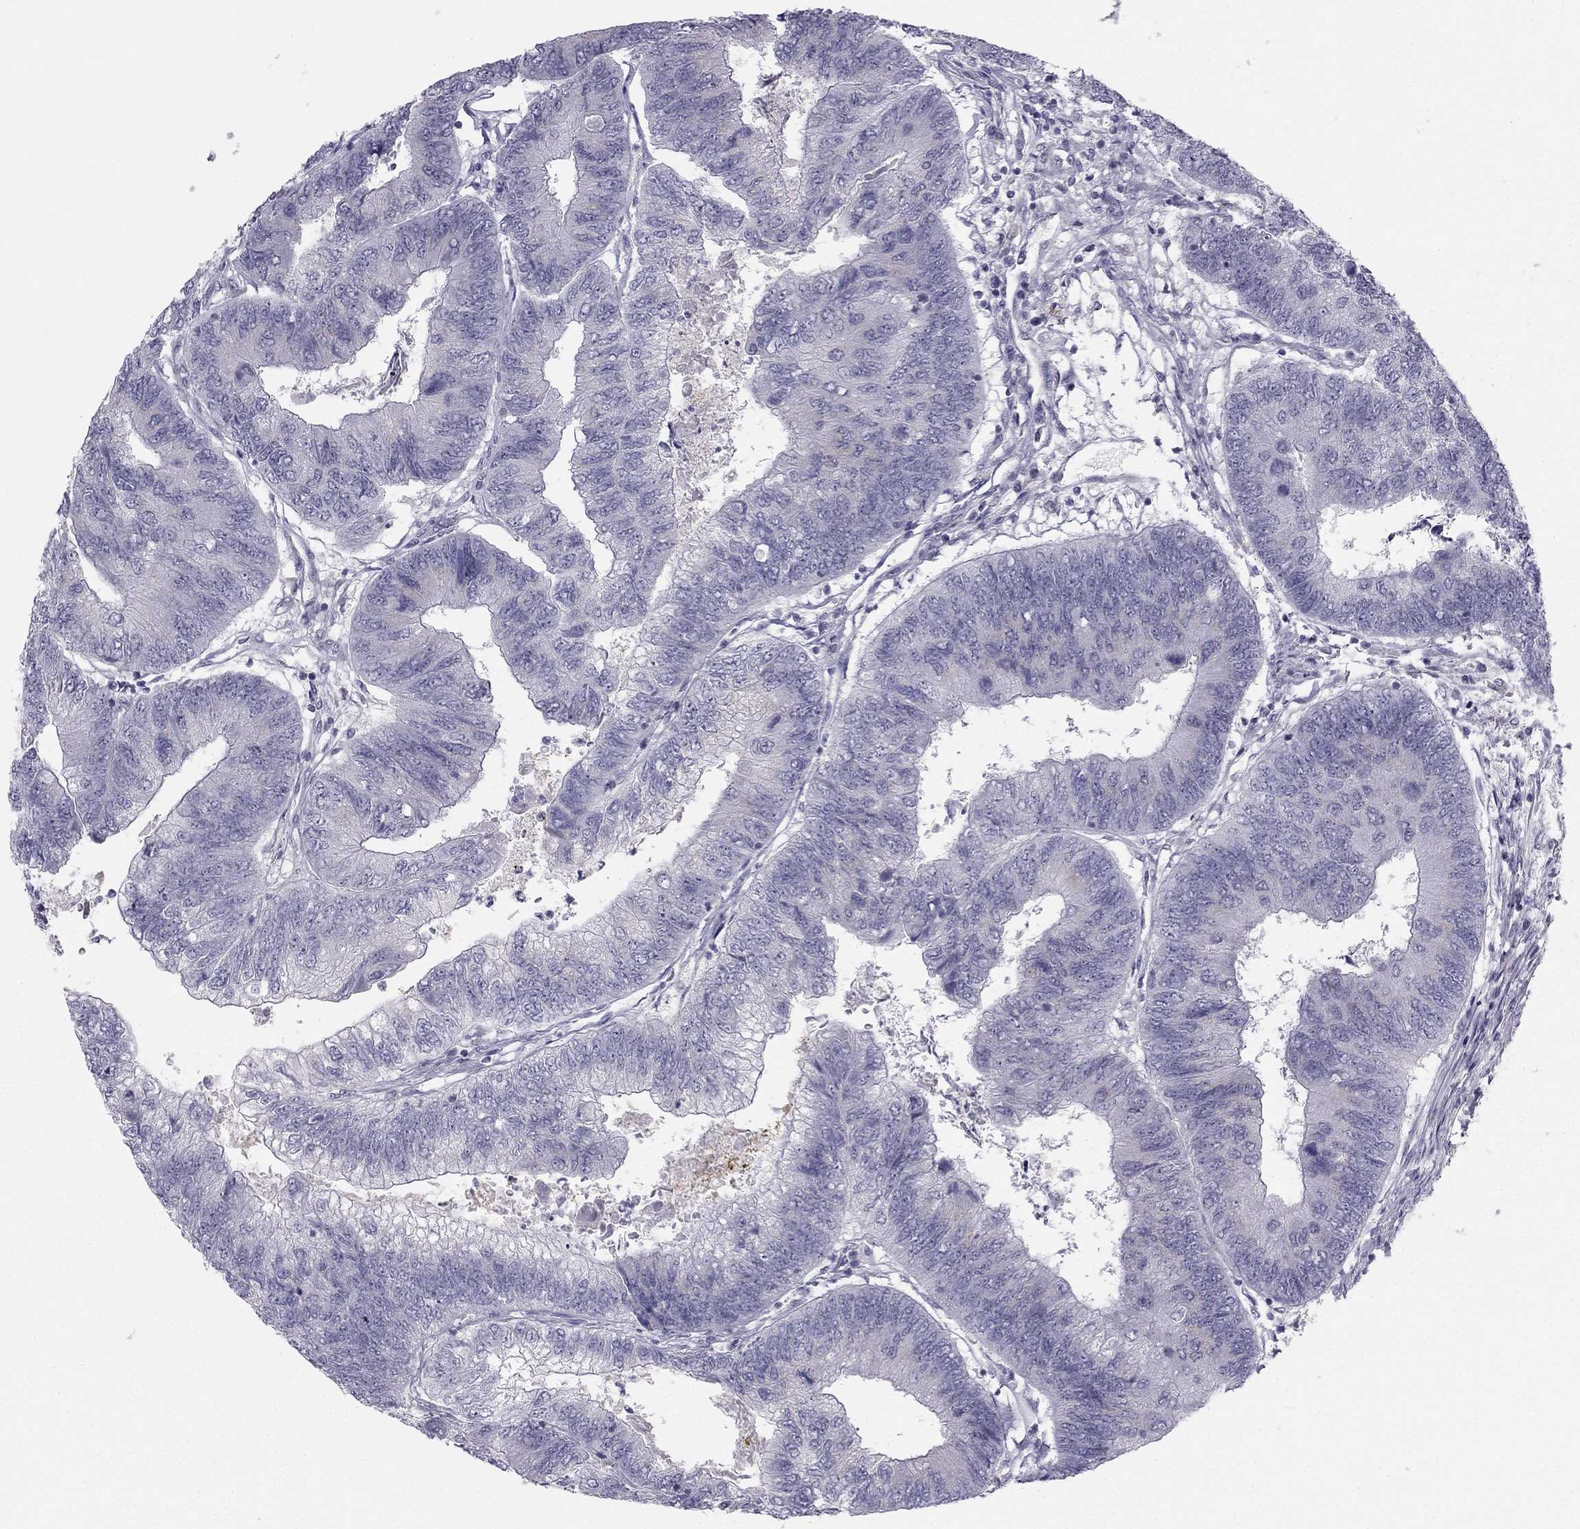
{"staining": {"intensity": "negative", "quantity": "none", "location": "none"}, "tissue": "colorectal cancer", "cell_type": "Tumor cells", "image_type": "cancer", "snomed": [{"axis": "morphology", "description": "Adenocarcinoma, NOS"}, {"axis": "topography", "description": "Colon"}], "caption": "An IHC histopathology image of adenocarcinoma (colorectal) is shown. There is no staining in tumor cells of adenocarcinoma (colorectal). (DAB (3,3'-diaminobenzidine) immunohistochemistry (IHC) with hematoxylin counter stain).", "gene": "TRPS1", "patient": {"sex": "female", "age": 67}}